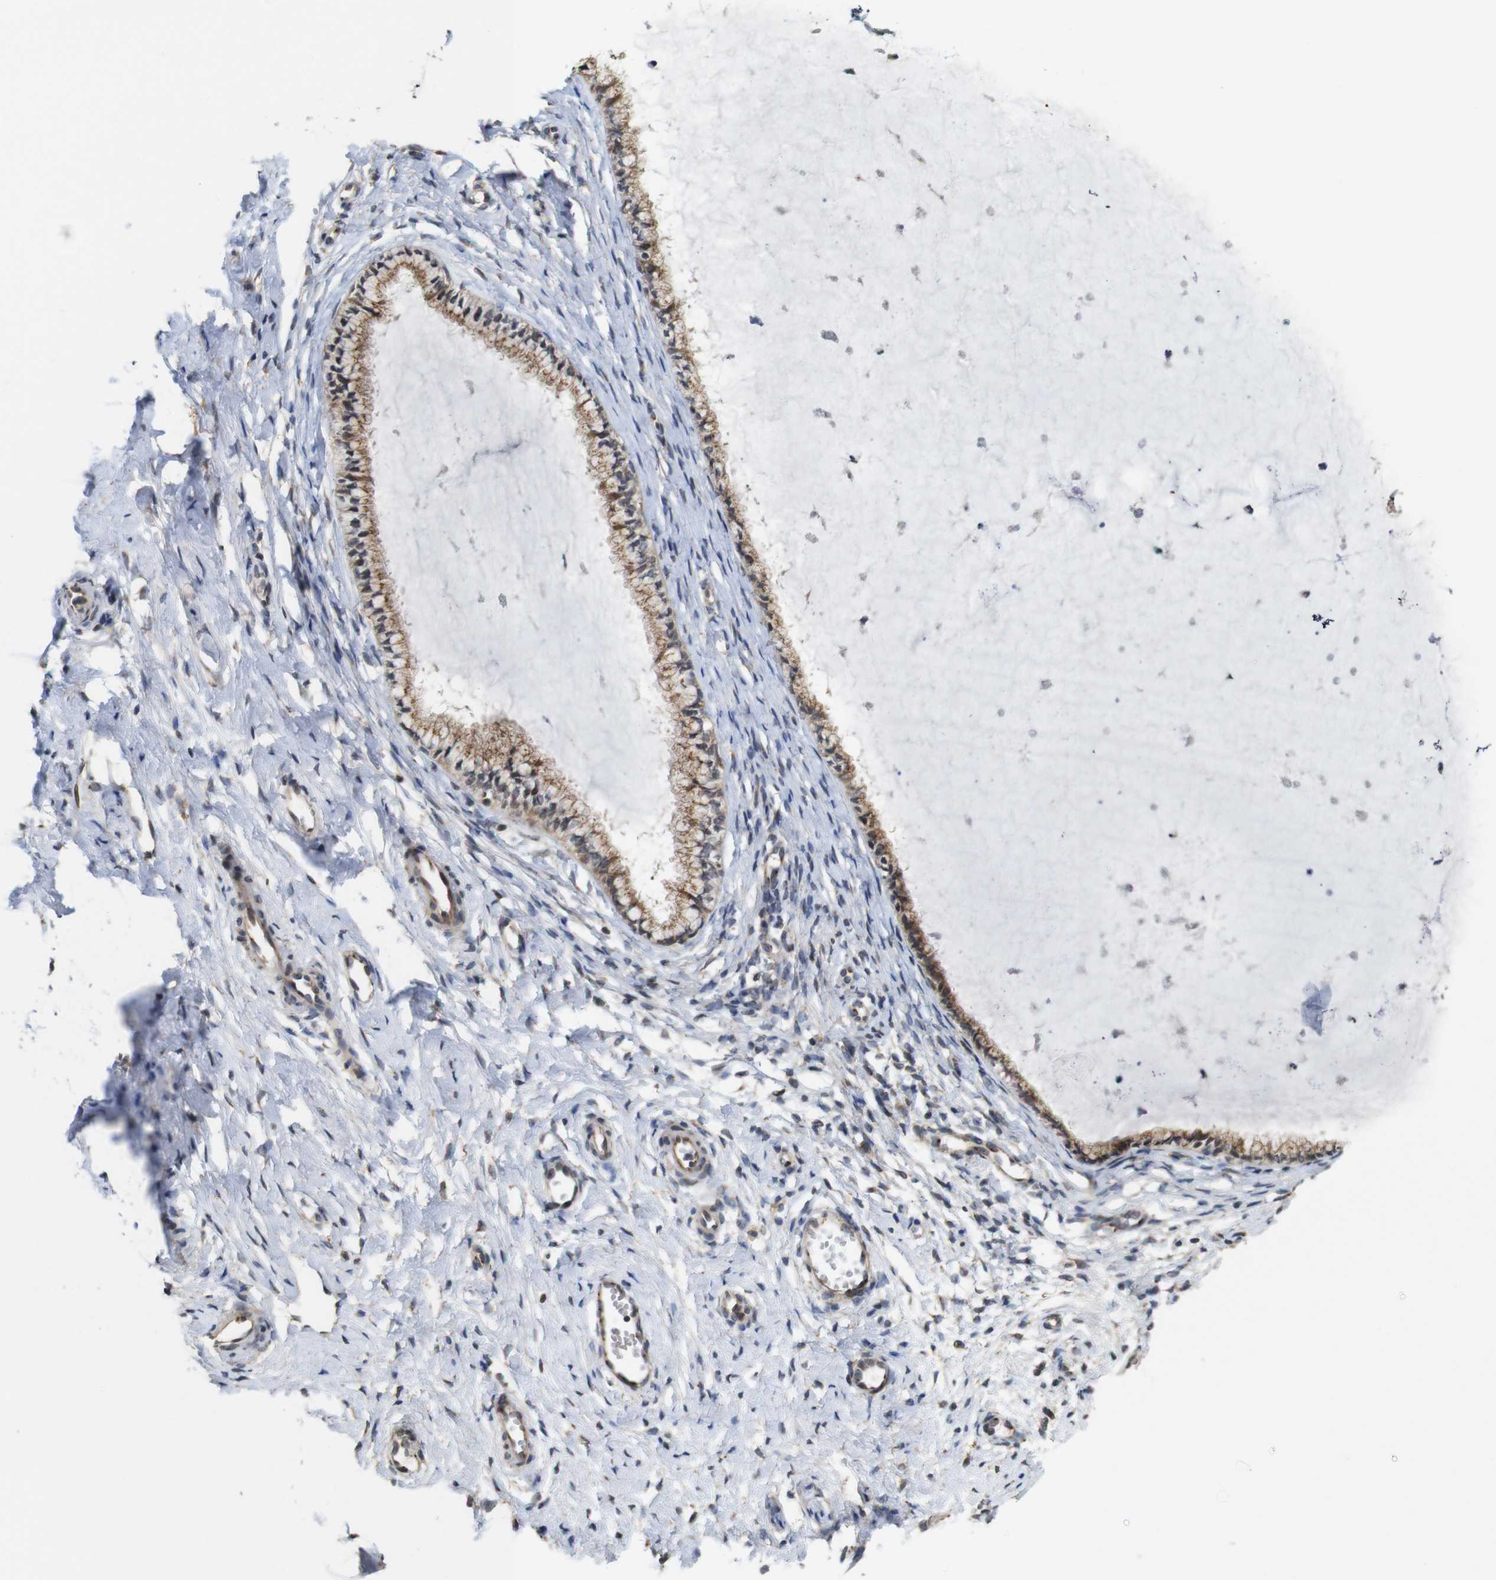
{"staining": {"intensity": "strong", "quantity": ">75%", "location": "cytoplasmic/membranous,nuclear"}, "tissue": "cervix", "cell_type": "Glandular cells", "image_type": "normal", "snomed": [{"axis": "morphology", "description": "Normal tissue, NOS"}, {"axis": "topography", "description": "Cervix"}], "caption": "Immunohistochemistry micrograph of unremarkable human cervix stained for a protein (brown), which exhibits high levels of strong cytoplasmic/membranous,nuclear expression in approximately >75% of glandular cells.", "gene": "EFCAB14", "patient": {"sex": "female", "age": 65}}